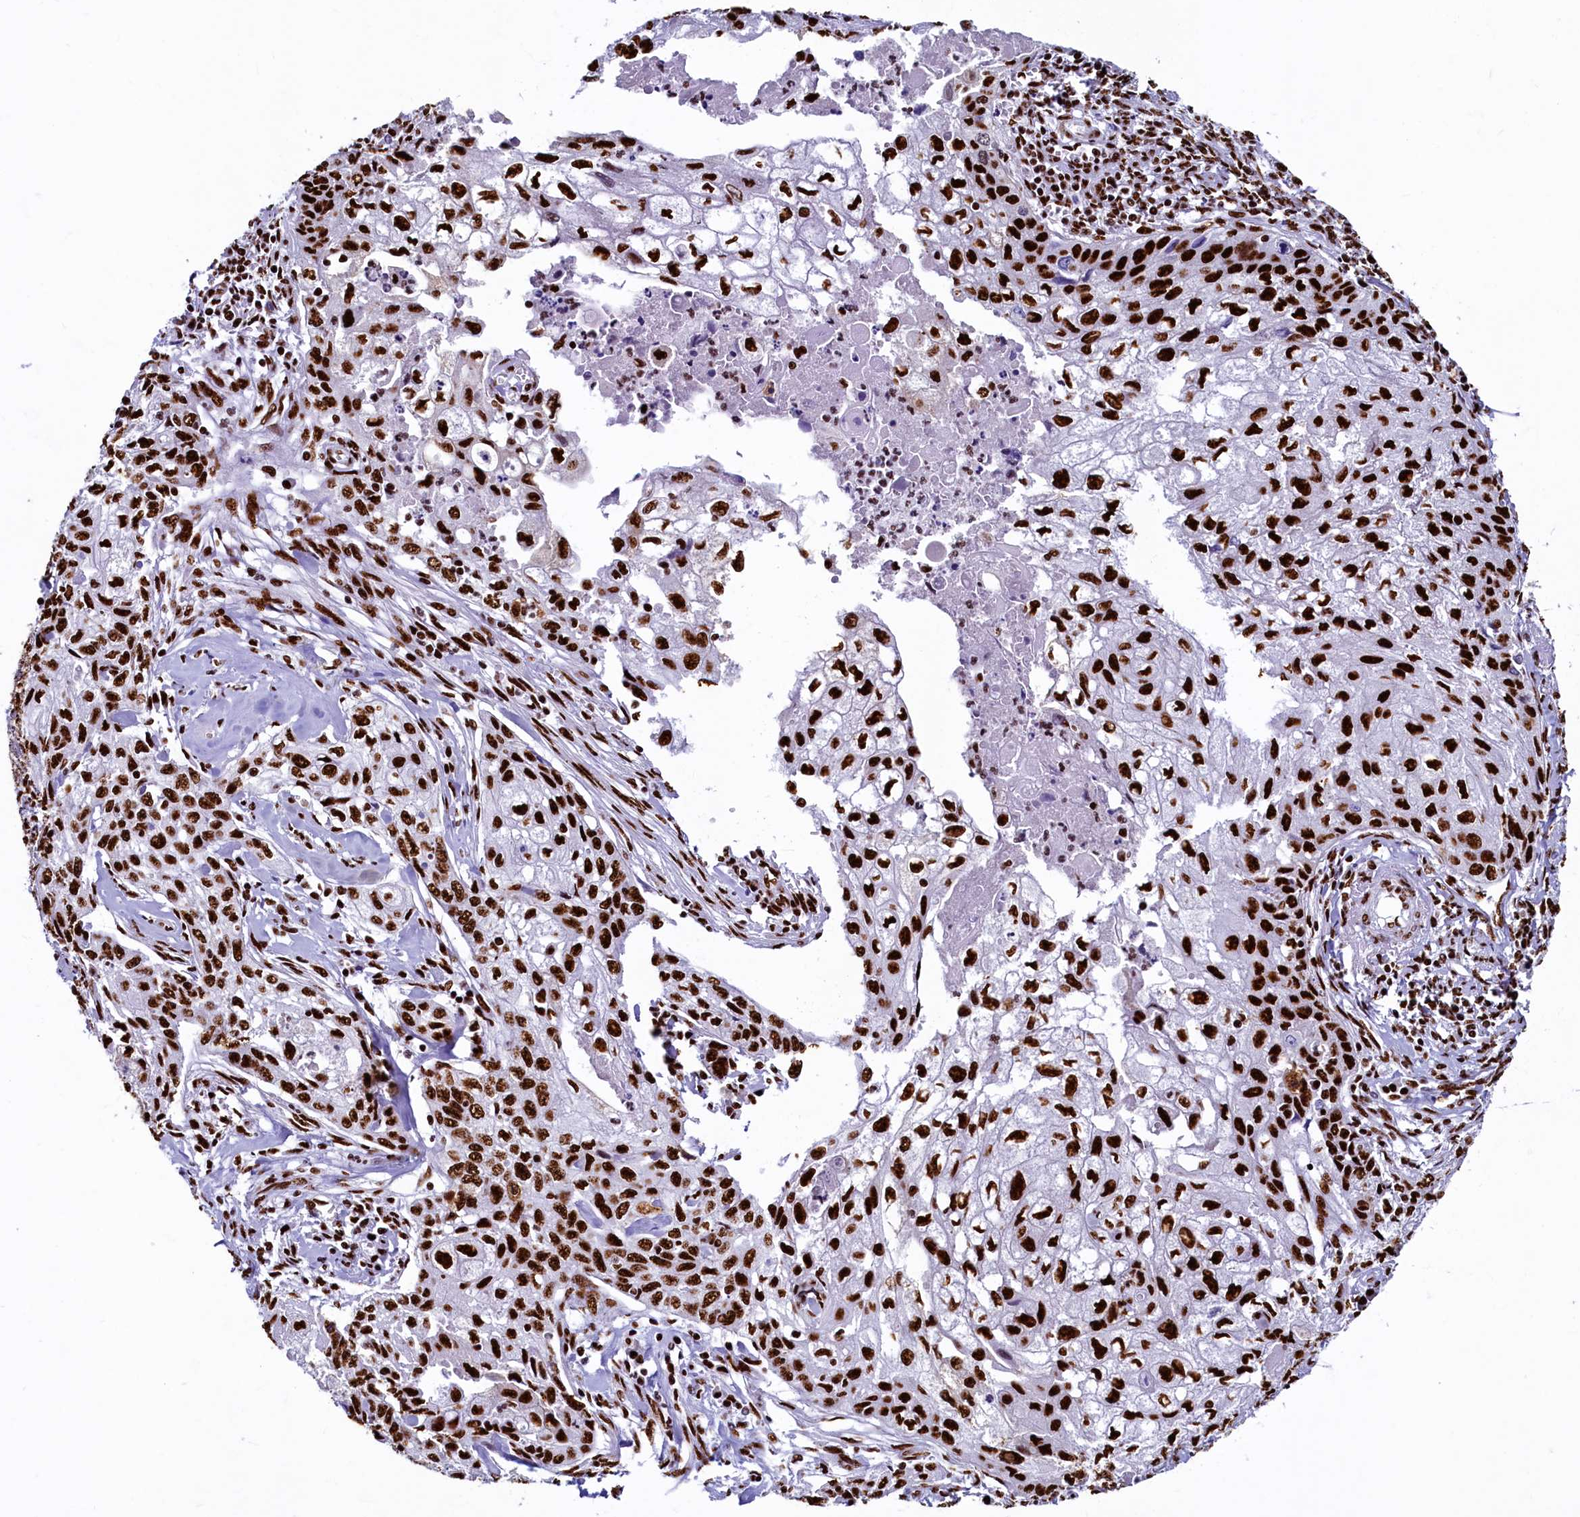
{"staining": {"intensity": "strong", "quantity": ">75%", "location": "nuclear"}, "tissue": "cervical cancer", "cell_type": "Tumor cells", "image_type": "cancer", "snomed": [{"axis": "morphology", "description": "Squamous cell carcinoma, NOS"}, {"axis": "topography", "description": "Cervix"}], "caption": "This is an image of immunohistochemistry (IHC) staining of cervical cancer (squamous cell carcinoma), which shows strong positivity in the nuclear of tumor cells.", "gene": "SRRM2", "patient": {"sex": "female", "age": 67}}